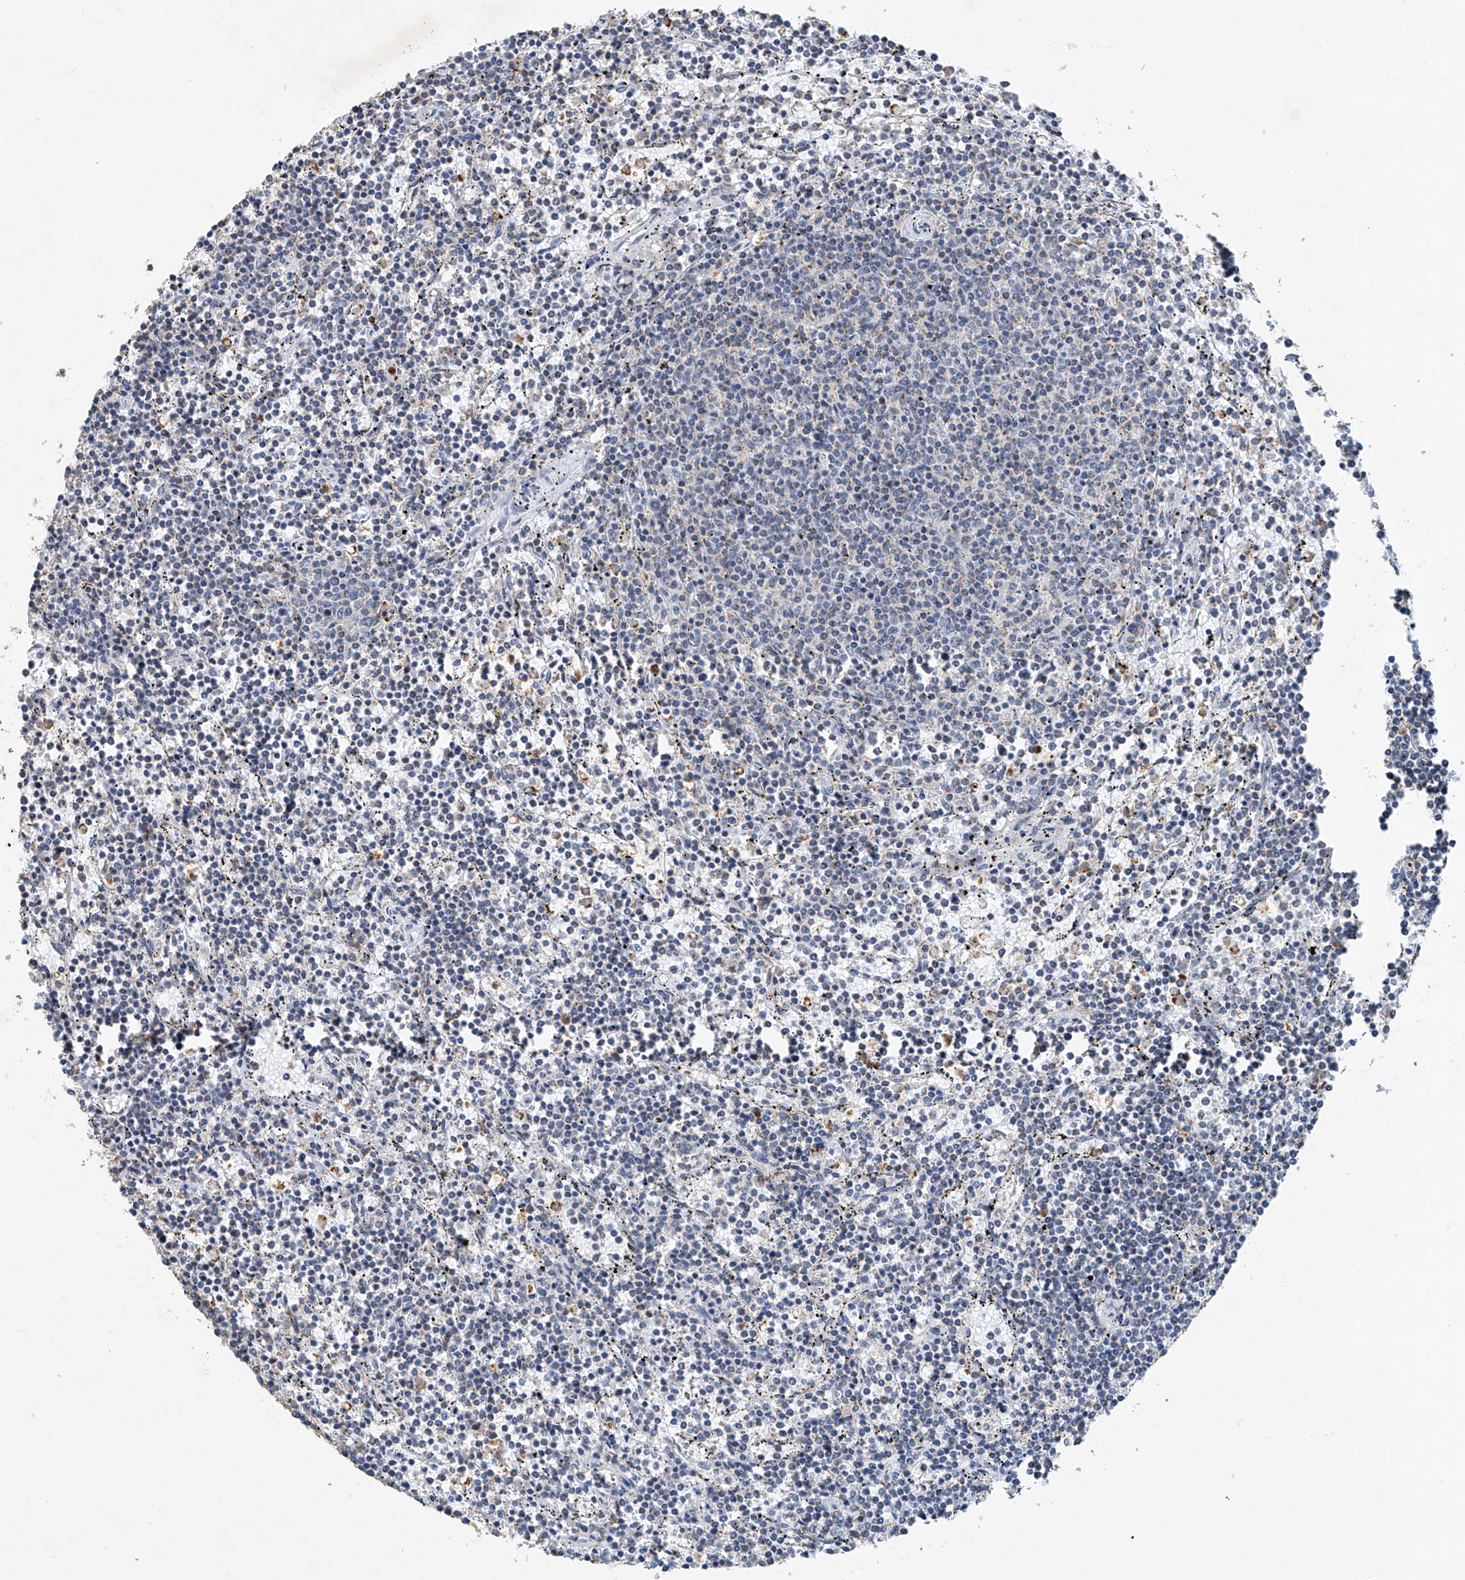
{"staining": {"intensity": "negative", "quantity": "none", "location": "none"}, "tissue": "lymphoma", "cell_type": "Tumor cells", "image_type": "cancer", "snomed": [{"axis": "morphology", "description": "Malignant lymphoma, non-Hodgkin's type, Low grade"}, {"axis": "topography", "description": "Spleen"}], "caption": "DAB (3,3'-diaminobenzidine) immunohistochemical staining of human malignant lymphoma, non-Hodgkin's type (low-grade) reveals no significant positivity in tumor cells.", "gene": "KLF15", "patient": {"sex": "female", "age": 50}}